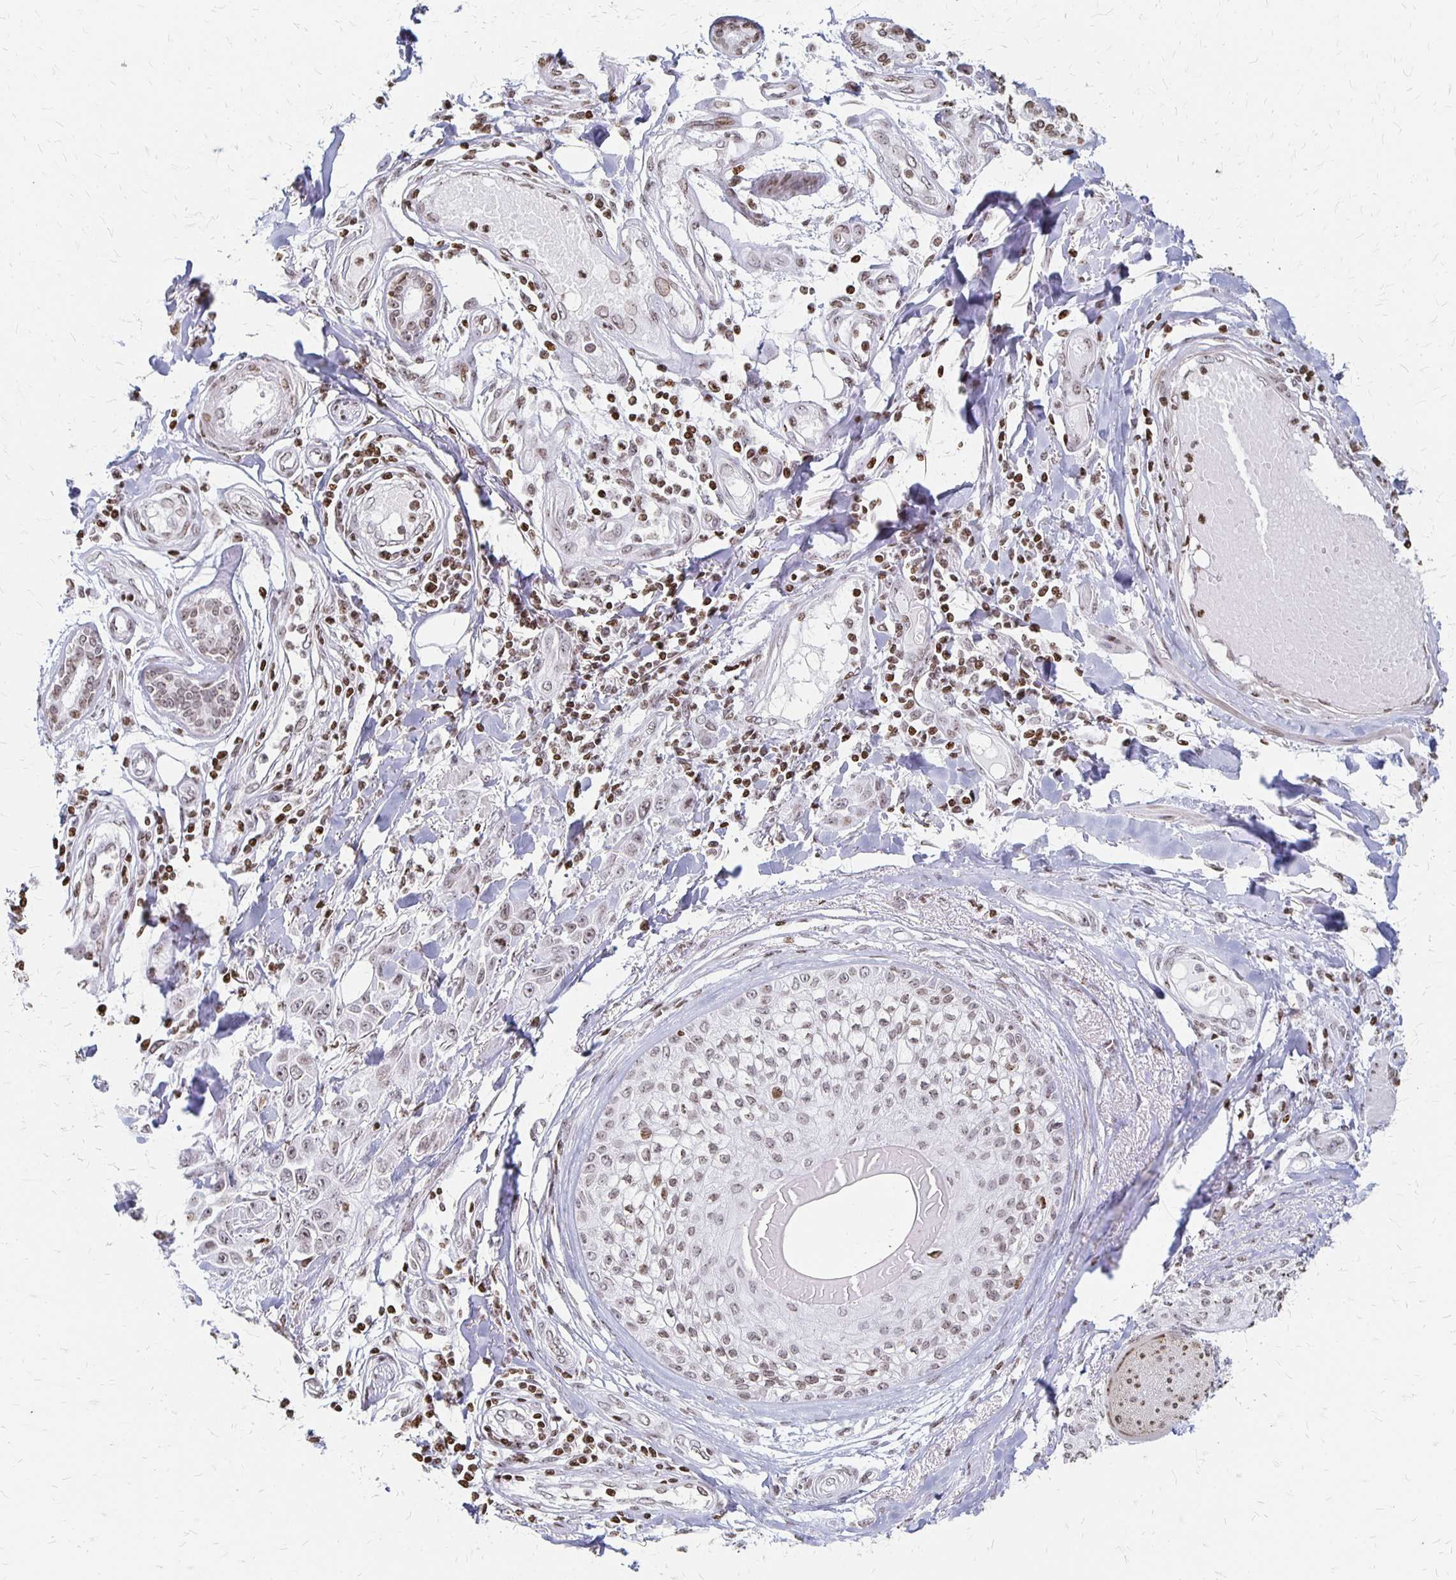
{"staining": {"intensity": "weak", "quantity": ">75%", "location": "nuclear"}, "tissue": "skin cancer", "cell_type": "Tumor cells", "image_type": "cancer", "snomed": [{"axis": "morphology", "description": "Squamous cell carcinoma, NOS"}, {"axis": "topography", "description": "Skin"}], "caption": "Skin squamous cell carcinoma stained with DAB (3,3'-diaminobenzidine) IHC demonstrates low levels of weak nuclear staining in approximately >75% of tumor cells. (Stains: DAB in brown, nuclei in blue, Microscopy: brightfield microscopy at high magnification).", "gene": "ZNF280C", "patient": {"sex": "female", "age": 69}}